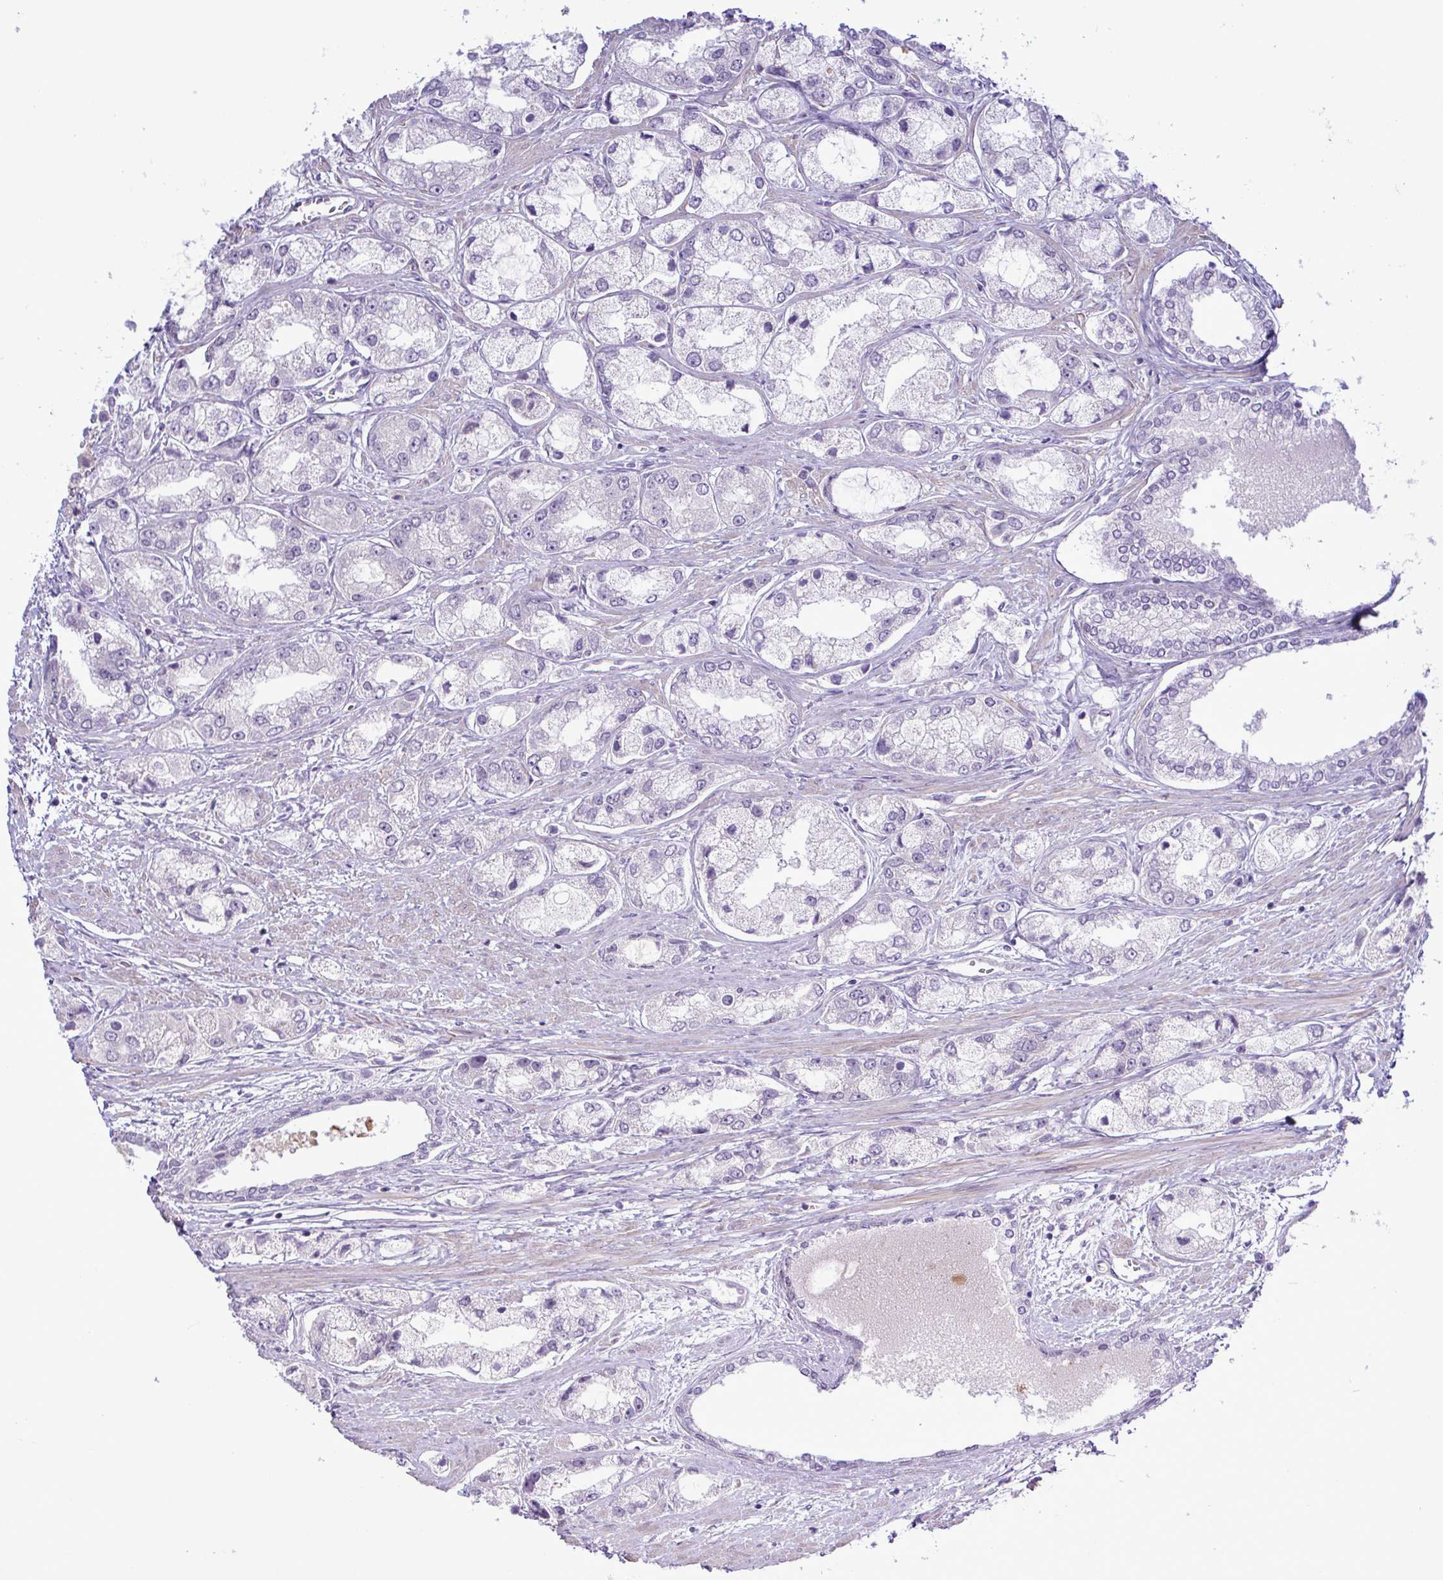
{"staining": {"intensity": "negative", "quantity": "none", "location": "none"}, "tissue": "prostate cancer", "cell_type": "Tumor cells", "image_type": "cancer", "snomed": [{"axis": "morphology", "description": "Adenocarcinoma, Low grade"}, {"axis": "topography", "description": "Prostate"}], "caption": "Micrograph shows no protein staining in tumor cells of prostate cancer (low-grade adenocarcinoma) tissue.", "gene": "SYNPO2L", "patient": {"sex": "male", "age": 69}}